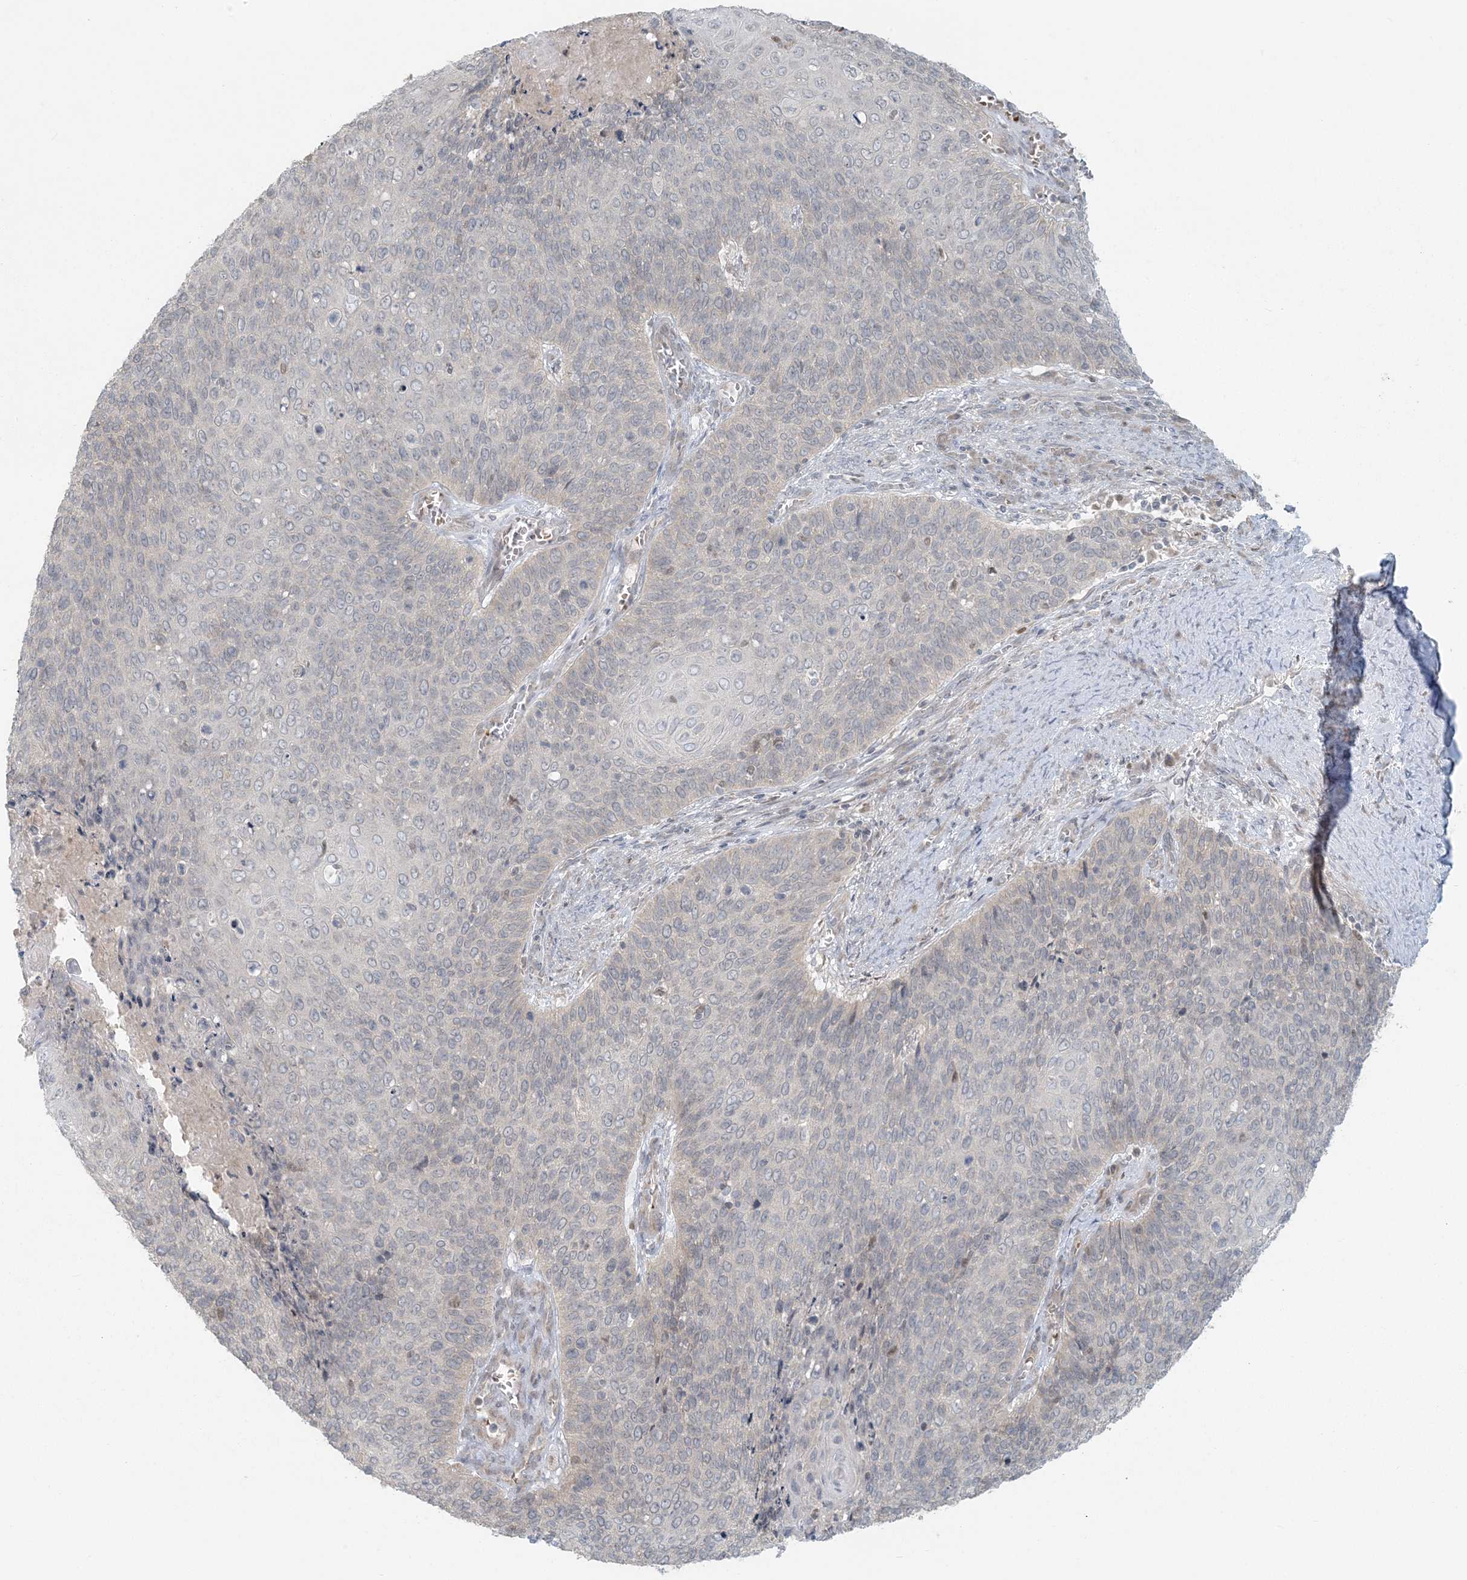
{"staining": {"intensity": "negative", "quantity": "none", "location": "none"}, "tissue": "cervical cancer", "cell_type": "Tumor cells", "image_type": "cancer", "snomed": [{"axis": "morphology", "description": "Squamous cell carcinoma, NOS"}, {"axis": "topography", "description": "Cervix"}], "caption": "DAB (3,3'-diaminobenzidine) immunohistochemical staining of human squamous cell carcinoma (cervical) demonstrates no significant expression in tumor cells.", "gene": "CTDNEP1", "patient": {"sex": "female", "age": 39}}